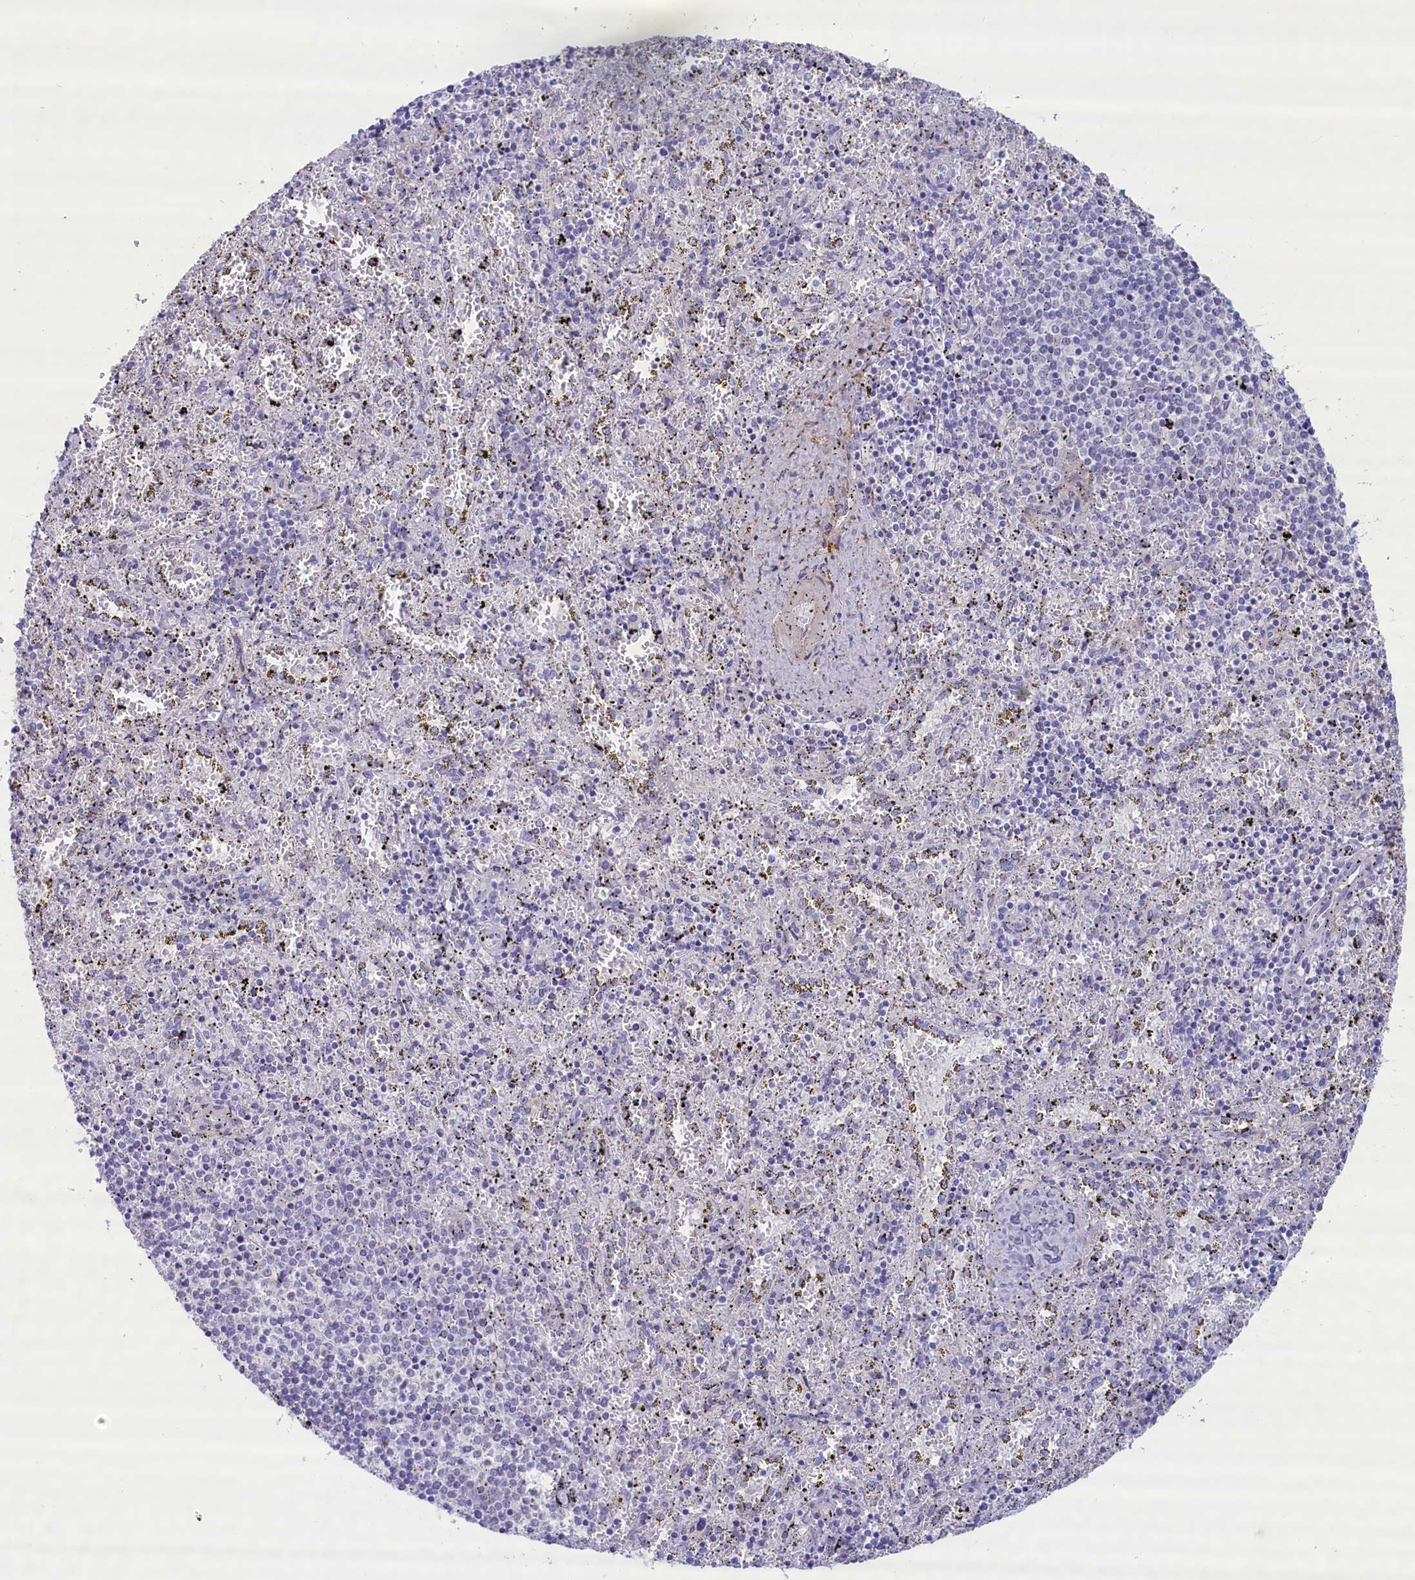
{"staining": {"intensity": "negative", "quantity": "none", "location": "none"}, "tissue": "spleen", "cell_type": "Cells in red pulp", "image_type": "normal", "snomed": [{"axis": "morphology", "description": "Normal tissue, NOS"}, {"axis": "topography", "description": "Spleen"}], "caption": "Image shows no protein positivity in cells in red pulp of unremarkable spleen. (Immunohistochemistry (ihc), brightfield microscopy, high magnification).", "gene": "MPV17L2", "patient": {"sex": "male", "age": 11}}